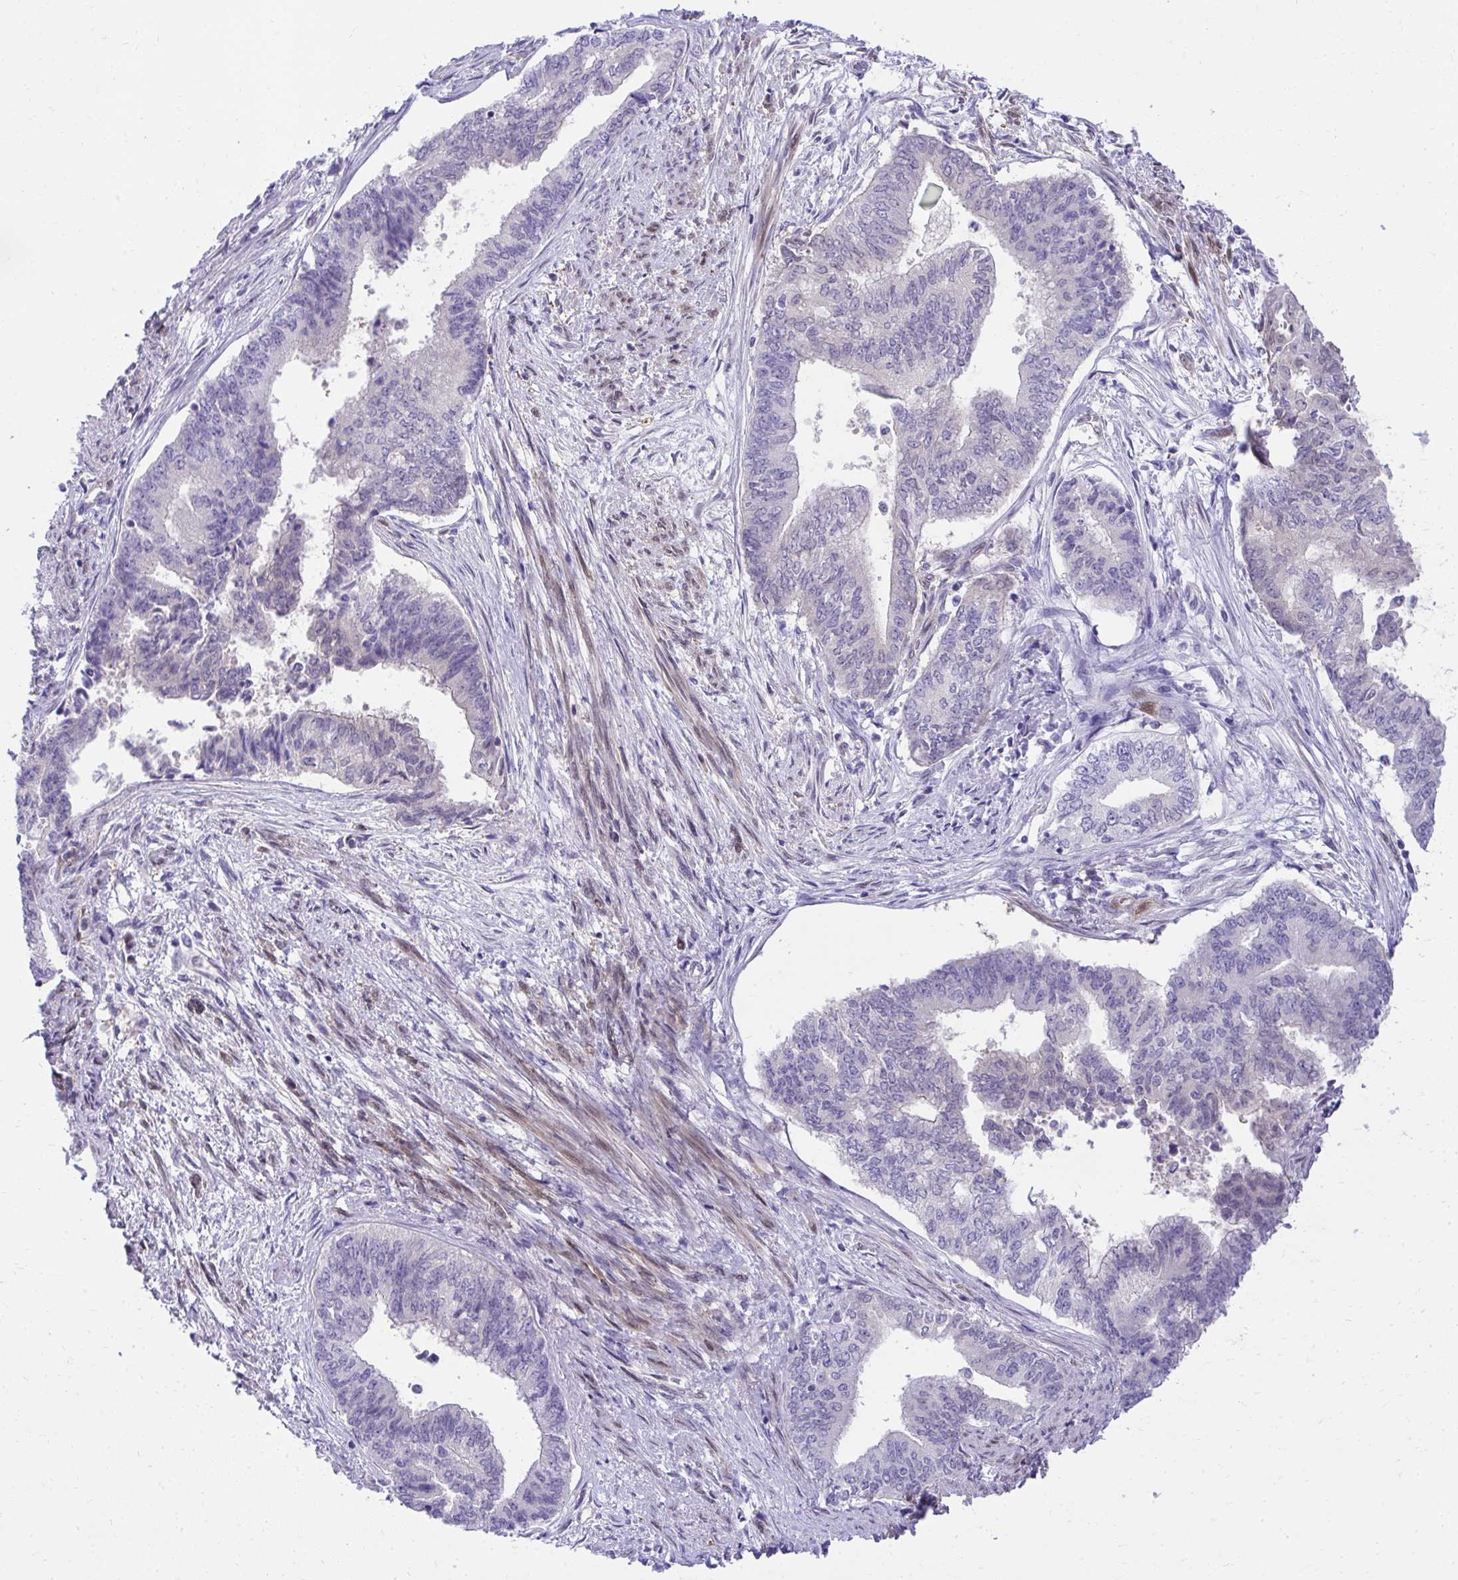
{"staining": {"intensity": "negative", "quantity": "none", "location": "none"}, "tissue": "endometrial cancer", "cell_type": "Tumor cells", "image_type": "cancer", "snomed": [{"axis": "morphology", "description": "Adenocarcinoma, NOS"}, {"axis": "topography", "description": "Endometrium"}], "caption": "High power microscopy histopathology image of an immunohistochemistry (IHC) image of adenocarcinoma (endometrial), revealing no significant positivity in tumor cells.", "gene": "PGM2L1", "patient": {"sex": "female", "age": 65}}